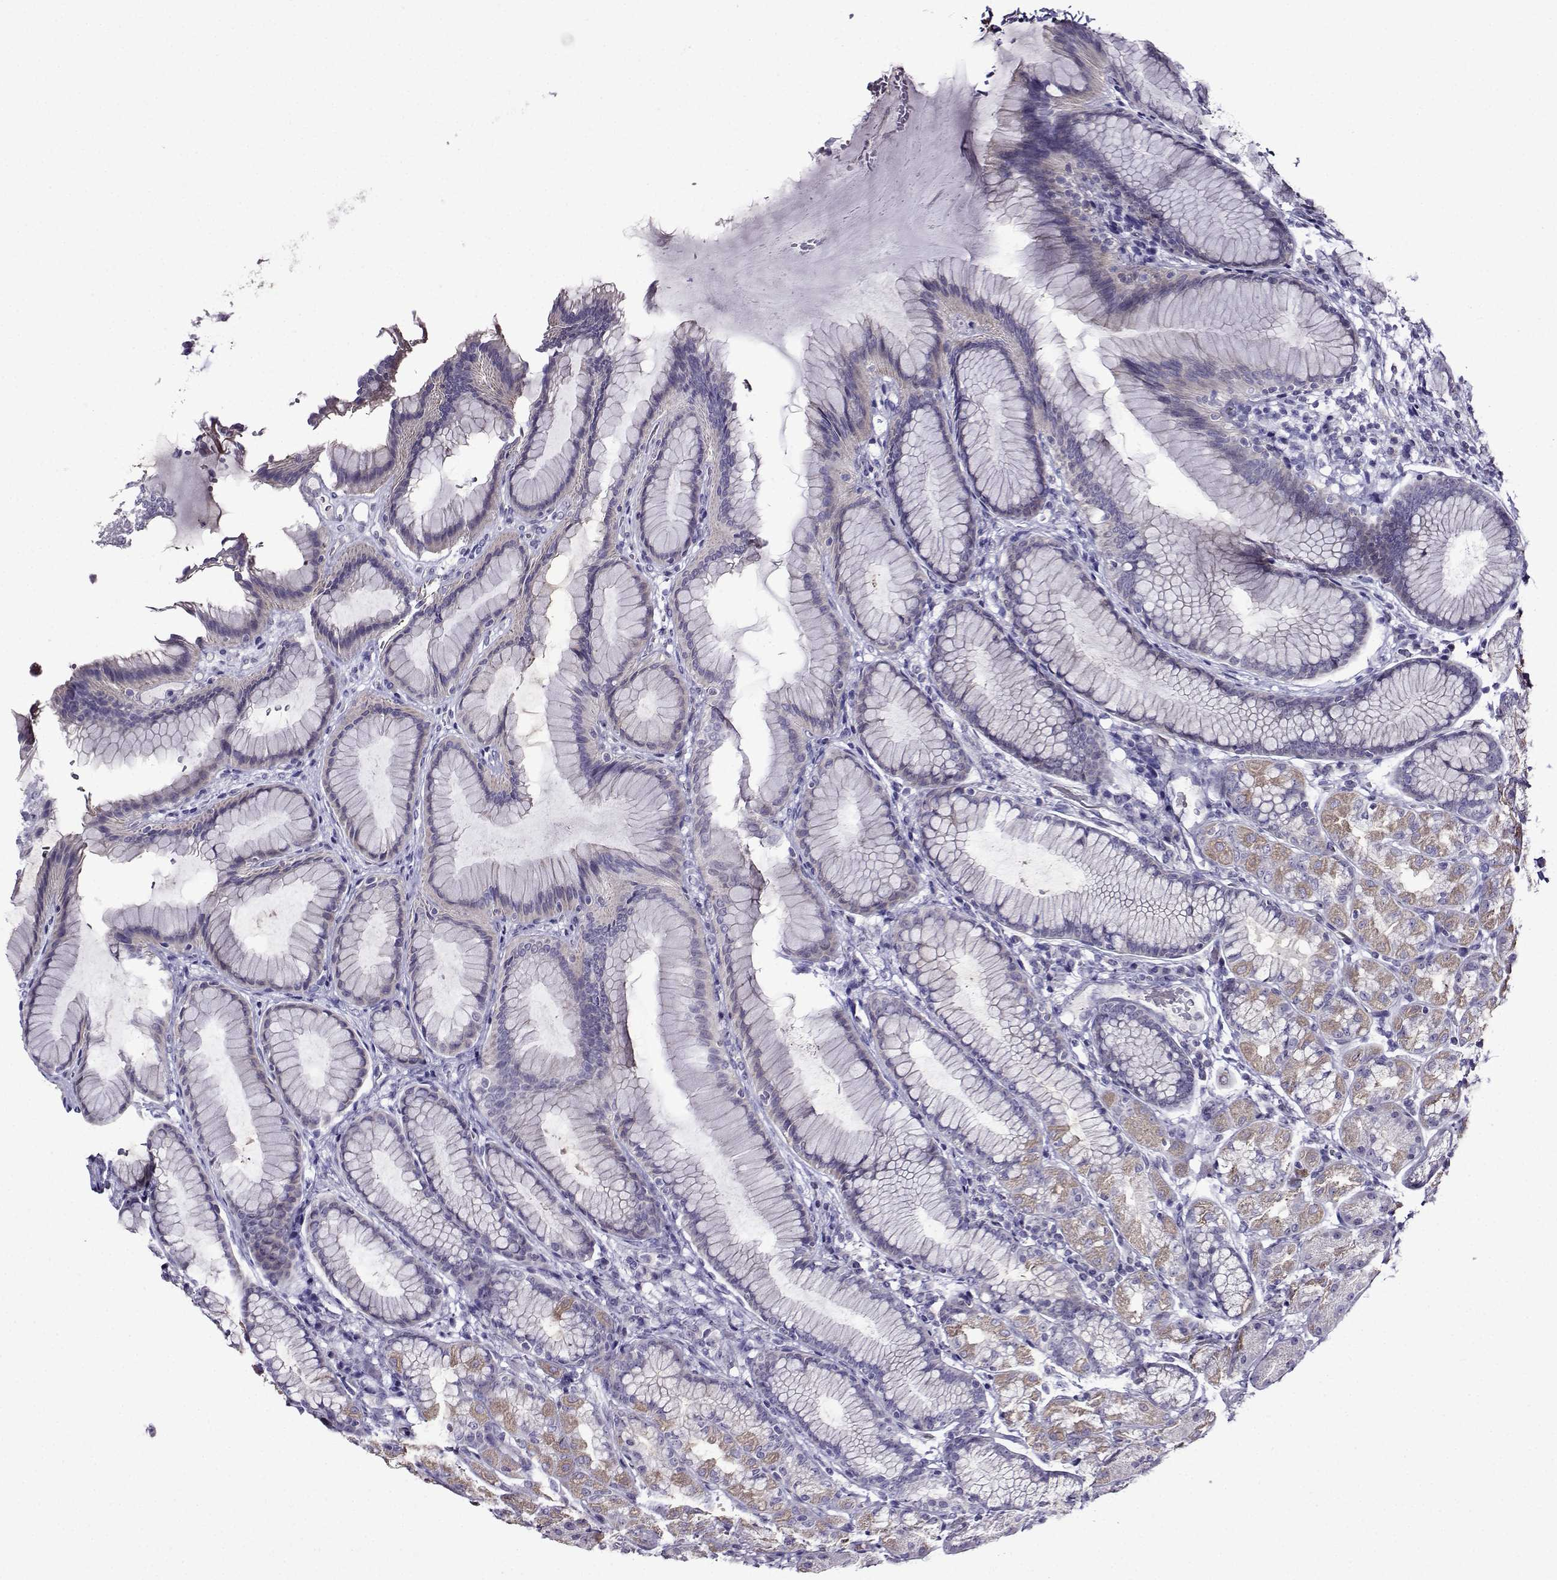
{"staining": {"intensity": "weak", "quantity": "<25%", "location": "cytoplasmic/membranous"}, "tissue": "stomach", "cell_type": "Glandular cells", "image_type": "normal", "snomed": [{"axis": "morphology", "description": "Normal tissue, NOS"}, {"axis": "morphology", "description": "Adenocarcinoma, NOS"}, {"axis": "topography", "description": "Stomach"}], "caption": "Histopathology image shows no significant protein staining in glandular cells of normal stomach. Nuclei are stained in blue.", "gene": "TMEM266", "patient": {"sex": "female", "age": 79}}